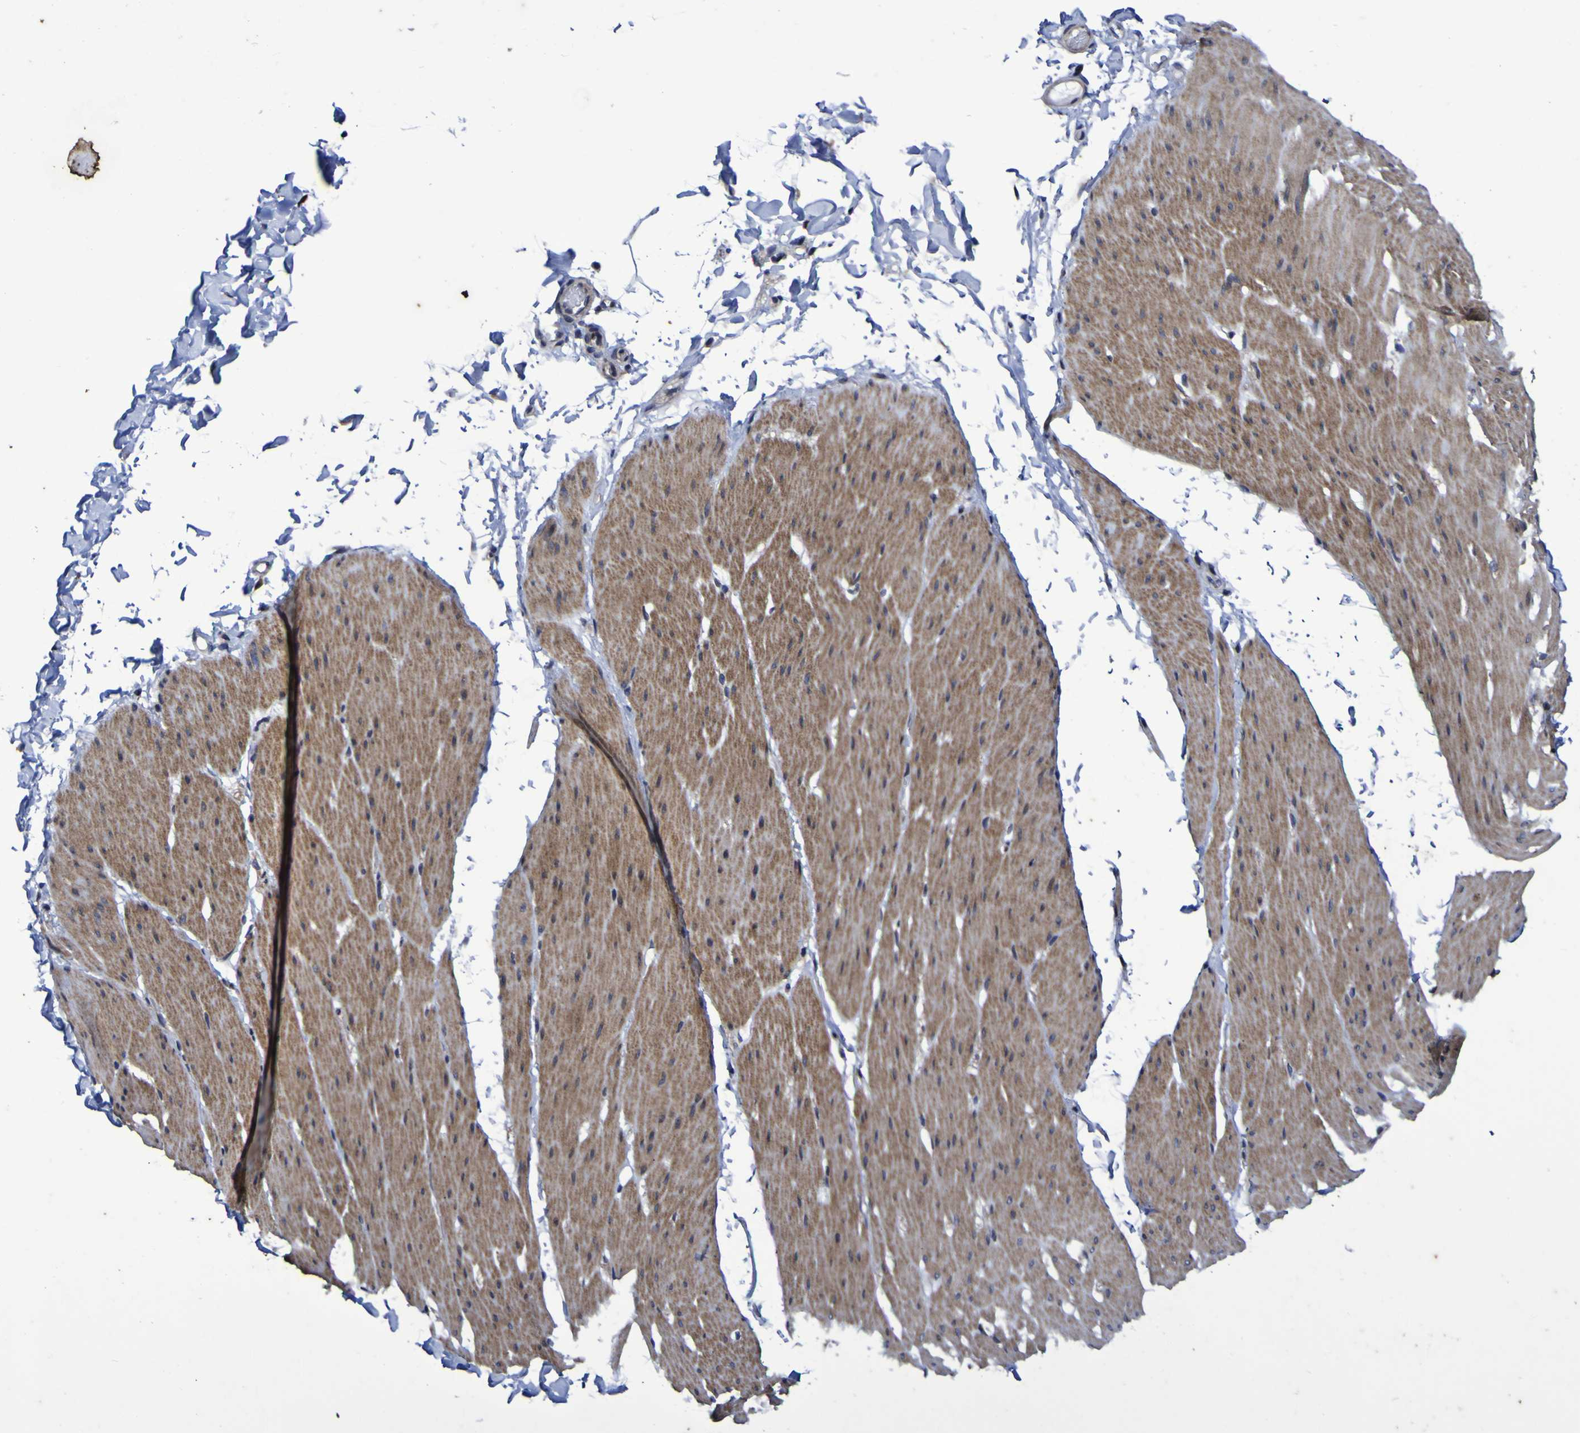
{"staining": {"intensity": "moderate", "quantity": ">75%", "location": "cytoplasmic/membranous"}, "tissue": "smooth muscle", "cell_type": "Smooth muscle cells", "image_type": "normal", "snomed": [{"axis": "morphology", "description": "Normal tissue, NOS"}, {"axis": "topography", "description": "Smooth muscle"}, {"axis": "topography", "description": "Colon"}], "caption": "Immunohistochemical staining of benign smooth muscle shows moderate cytoplasmic/membranous protein staining in about >75% of smooth muscle cells.", "gene": "P3H1", "patient": {"sex": "male", "age": 67}}